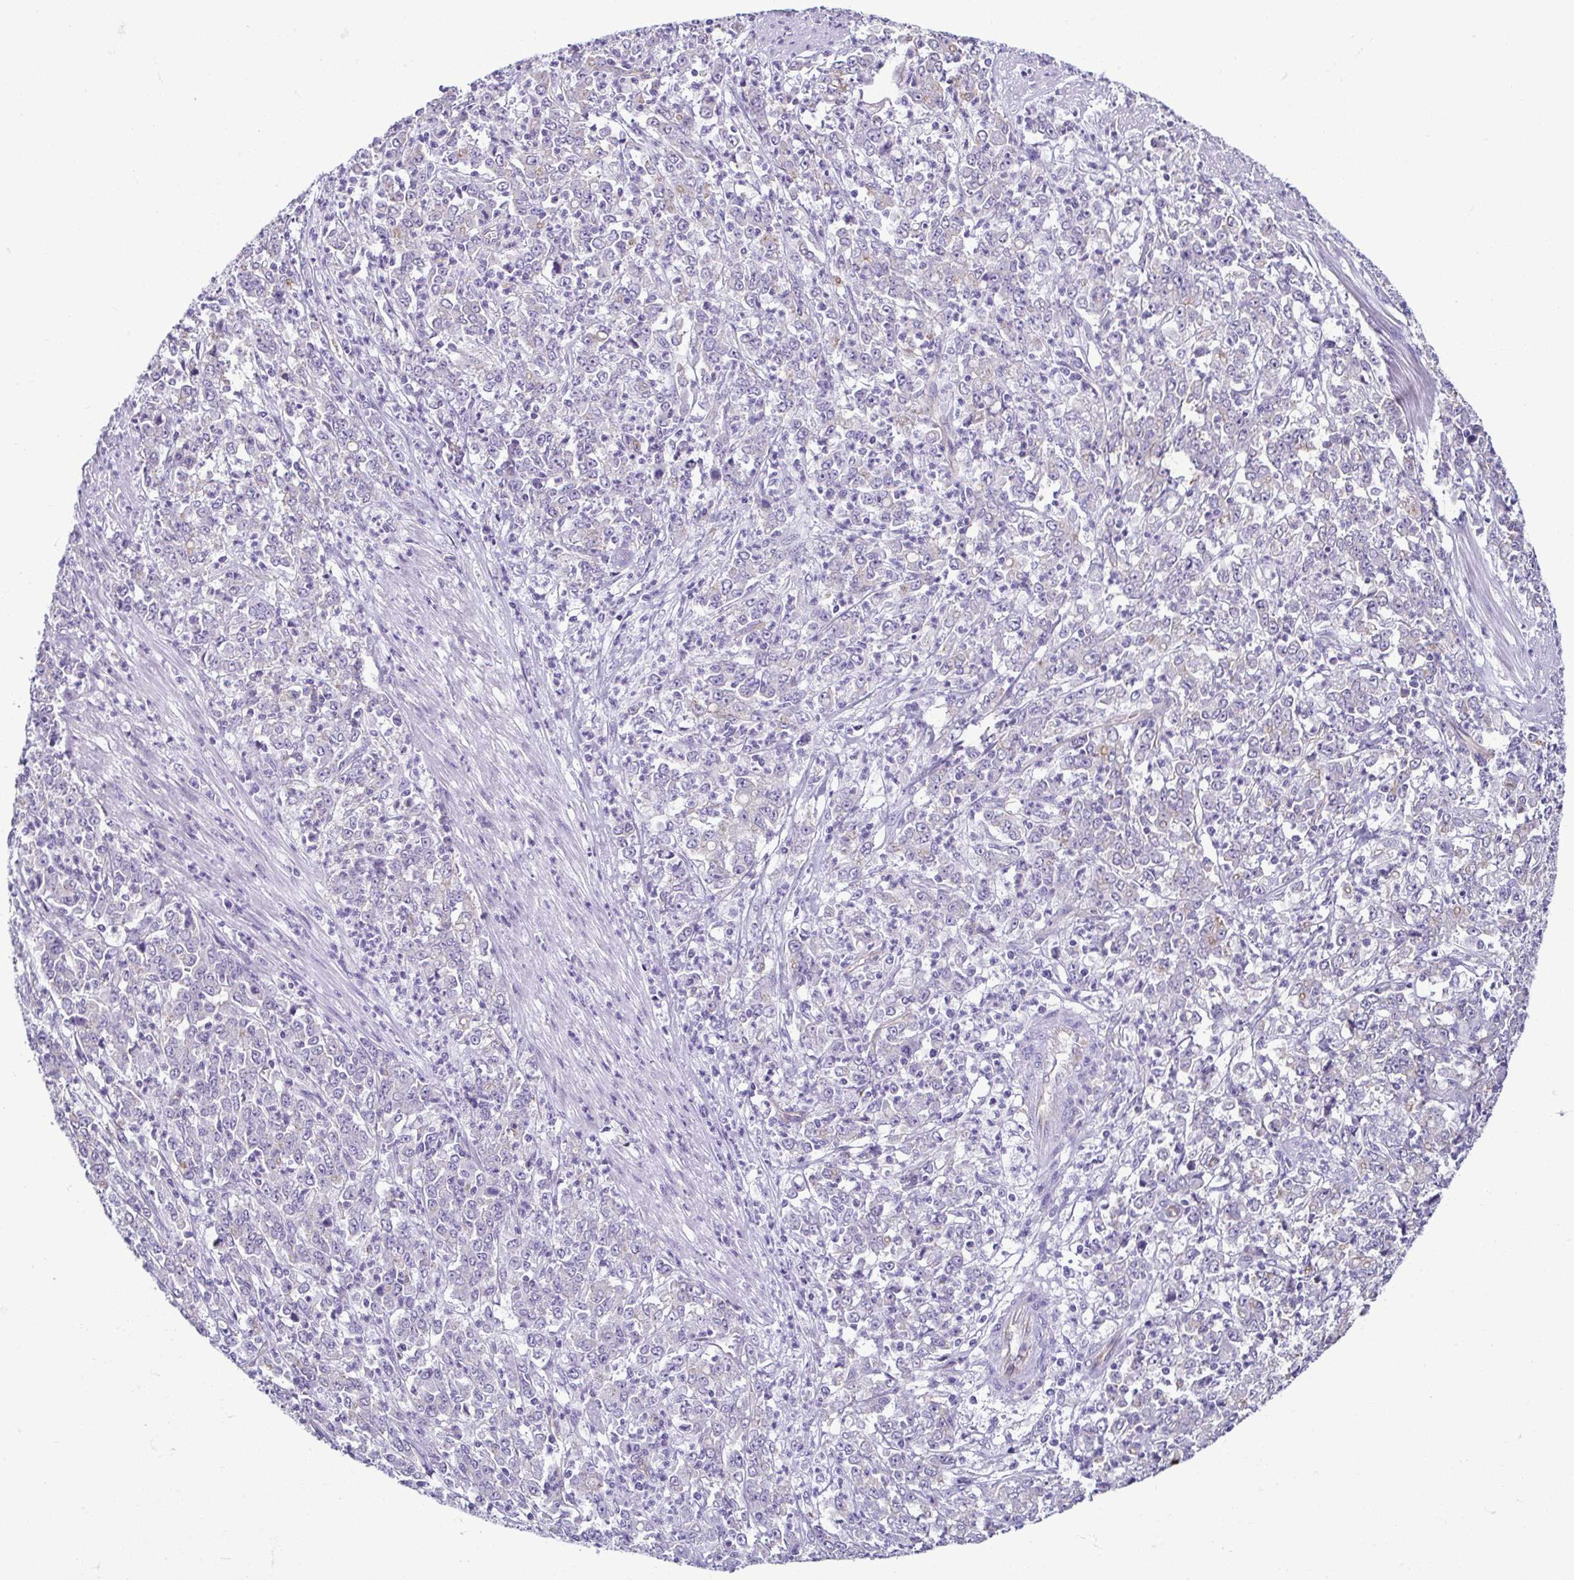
{"staining": {"intensity": "negative", "quantity": "none", "location": "none"}, "tissue": "stomach cancer", "cell_type": "Tumor cells", "image_type": "cancer", "snomed": [{"axis": "morphology", "description": "Adenocarcinoma, NOS"}, {"axis": "topography", "description": "Stomach, lower"}], "caption": "IHC photomicrograph of neoplastic tissue: human stomach adenocarcinoma stained with DAB shows no significant protein positivity in tumor cells. Brightfield microscopy of immunohistochemistry (IHC) stained with DAB (brown) and hematoxylin (blue), captured at high magnification.", "gene": "CASP14", "patient": {"sex": "female", "age": 71}}